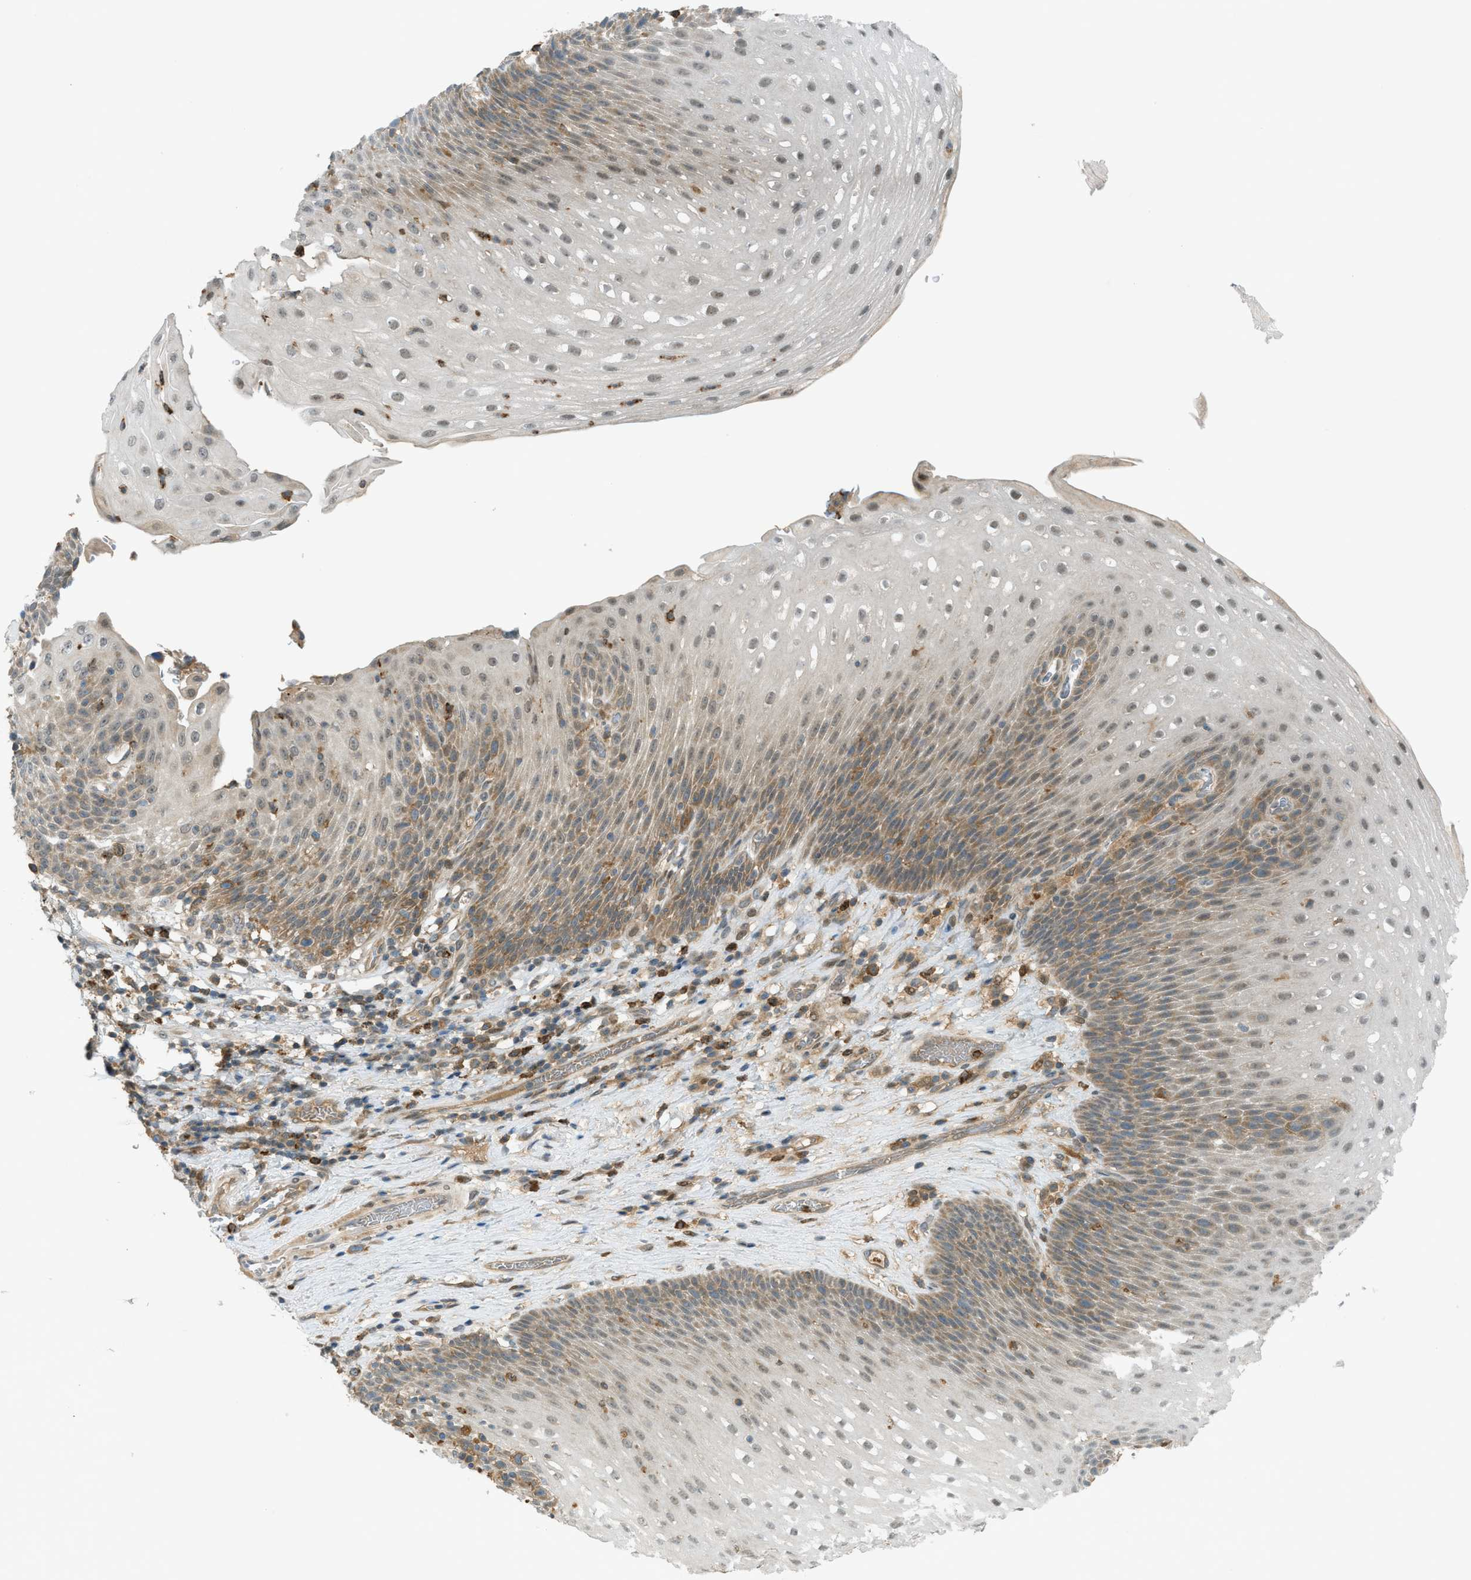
{"staining": {"intensity": "weak", "quantity": "25%-75%", "location": "cytoplasmic/membranous,nuclear"}, "tissue": "esophagus", "cell_type": "Squamous epithelial cells", "image_type": "normal", "snomed": [{"axis": "morphology", "description": "Normal tissue, NOS"}, {"axis": "topography", "description": "Esophagus"}], "caption": "Squamous epithelial cells reveal low levels of weak cytoplasmic/membranous,nuclear positivity in approximately 25%-75% of cells in normal esophagus.", "gene": "DYRK1A", "patient": {"sex": "male", "age": 48}}